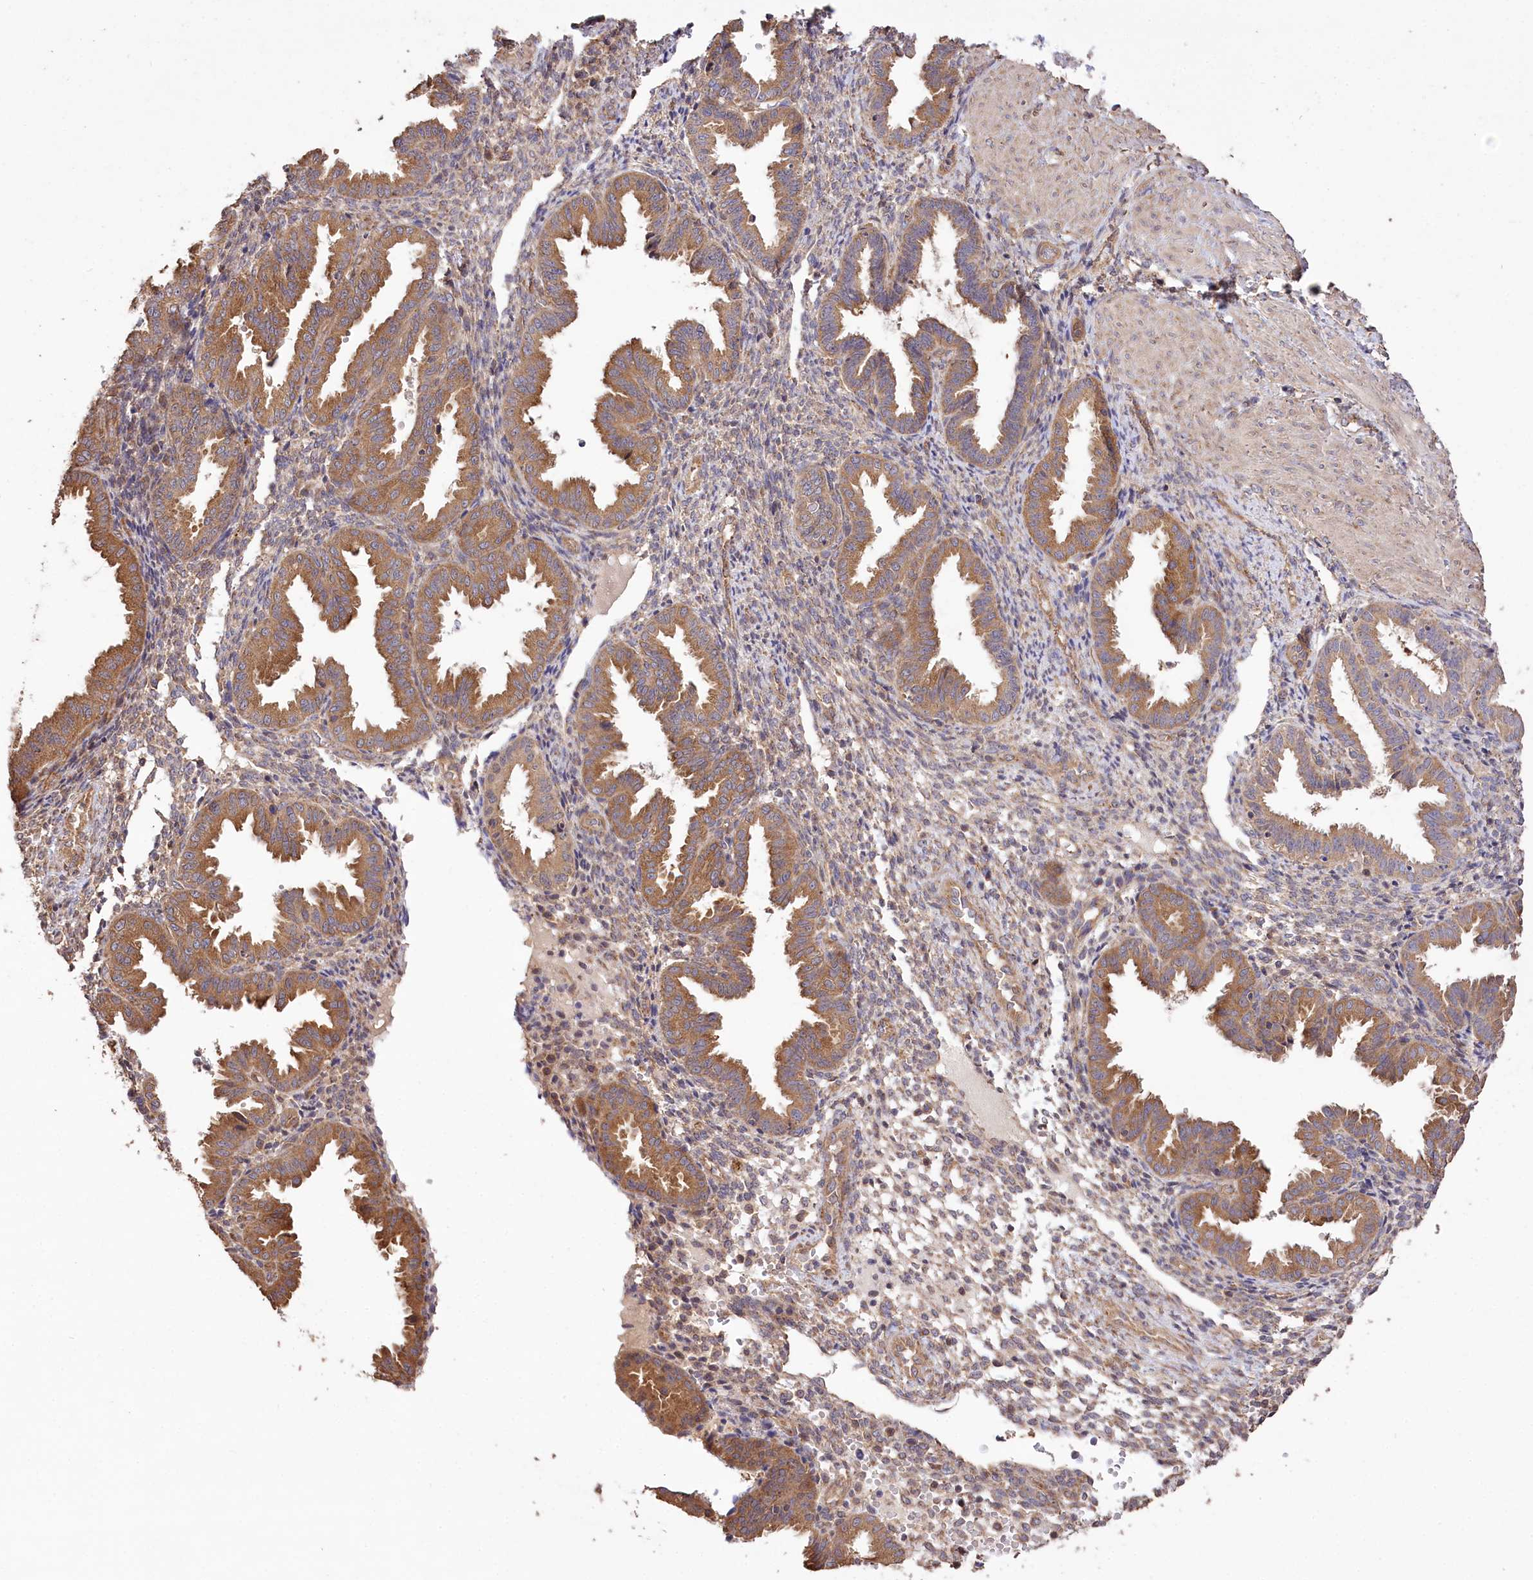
{"staining": {"intensity": "moderate", "quantity": "<25%", "location": "cytoplasmic/membranous"}, "tissue": "endometrium", "cell_type": "Cells in endometrial stroma", "image_type": "normal", "snomed": [{"axis": "morphology", "description": "Normal tissue, NOS"}, {"axis": "topography", "description": "Endometrium"}], "caption": "The histopathology image demonstrates staining of unremarkable endometrium, revealing moderate cytoplasmic/membranous protein expression (brown color) within cells in endometrial stroma.", "gene": "PRSS53", "patient": {"sex": "female", "age": 33}}